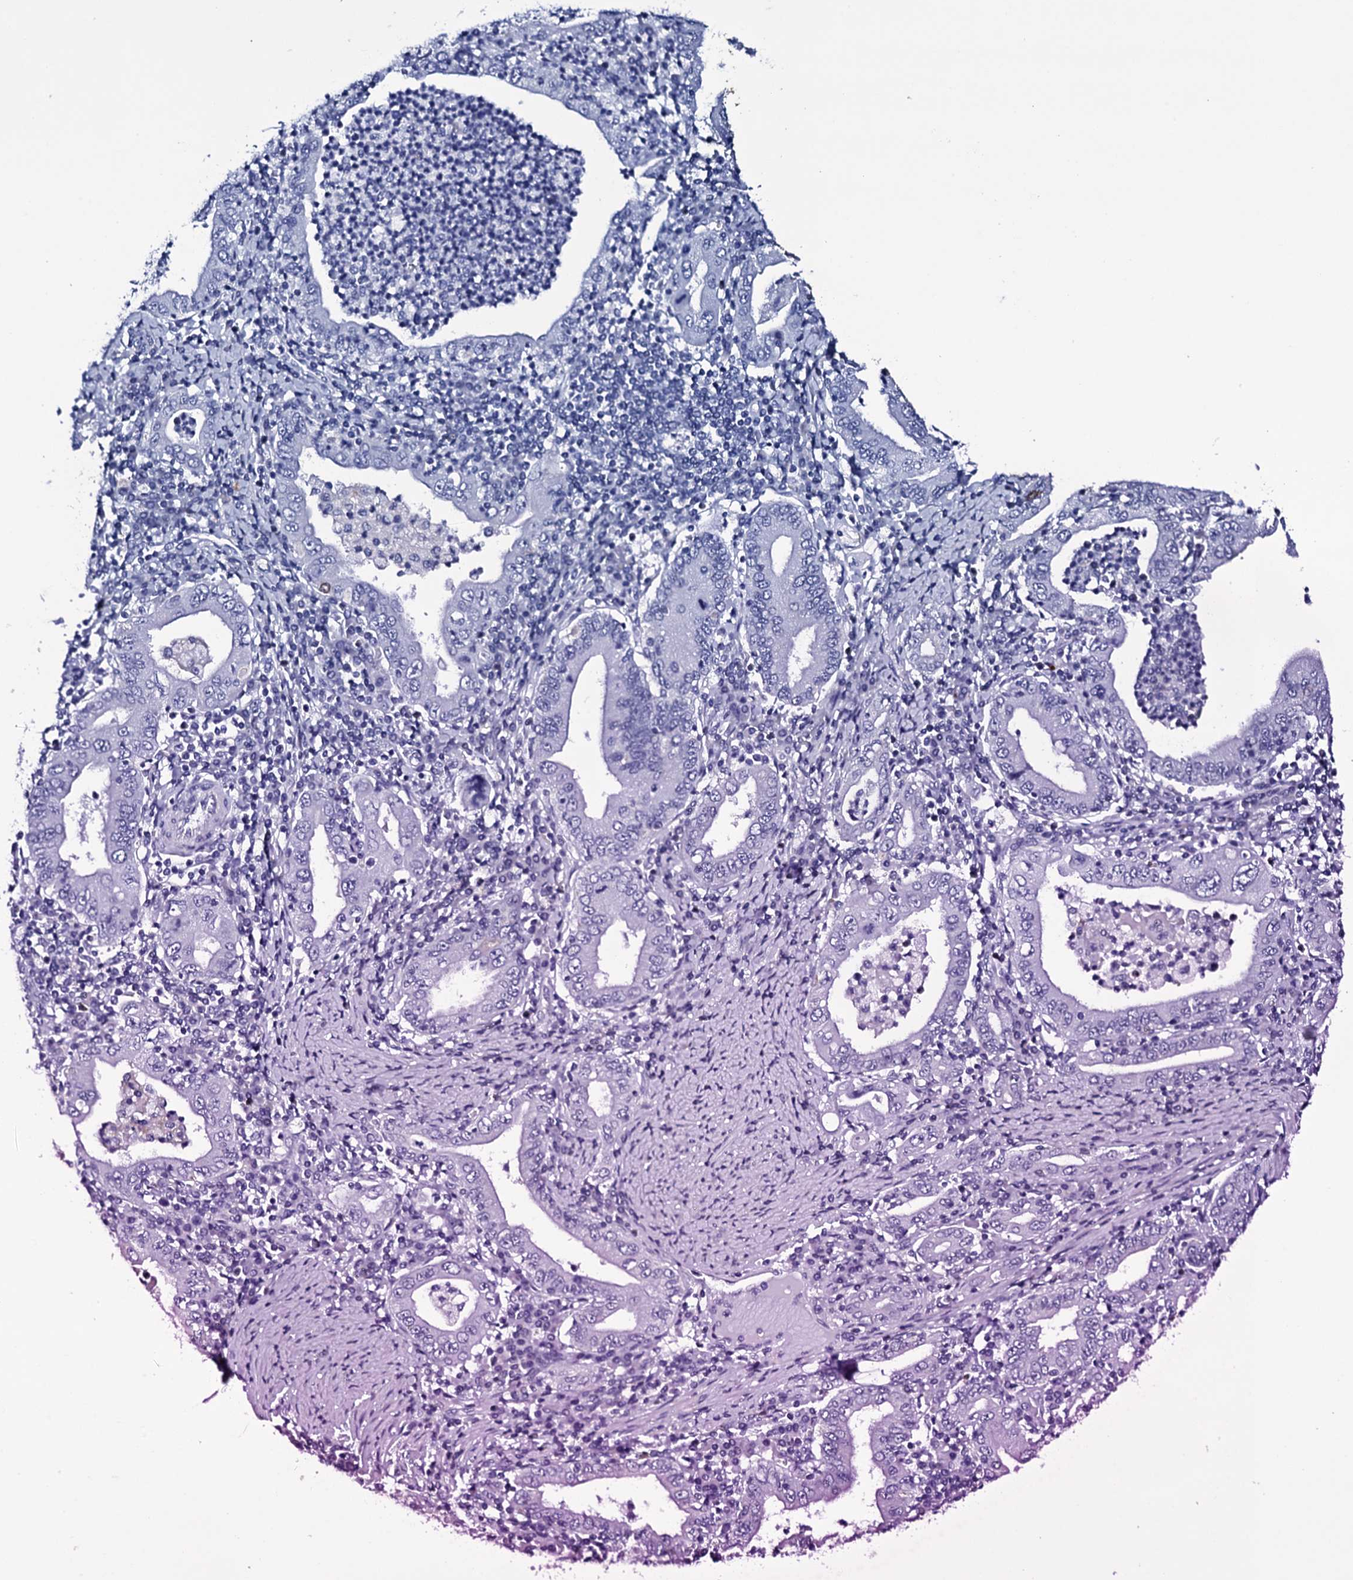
{"staining": {"intensity": "negative", "quantity": "none", "location": "none"}, "tissue": "stomach cancer", "cell_type": "Tumor cells", "image_type": "cancer", "snomed": [{"axis": "morphology", "description": "Normal tissue, NOS"}, {"axis": "morphology", "description": "Adenocarcinoma, NOS"}, {"axis": "topography", "description": "Esophagus"}, {"axis": "topography", "description": "Stomach, upper"}, {"axis": "topography", "description": "Peripheral nerve tissue"}], "caption": "Protein analysis of stomach cancer (adenocarcinoma) reveals no significant expression in tumor cells.", "gene": "ITPRID2", "patient": {"sex": "male", "age": 62}}